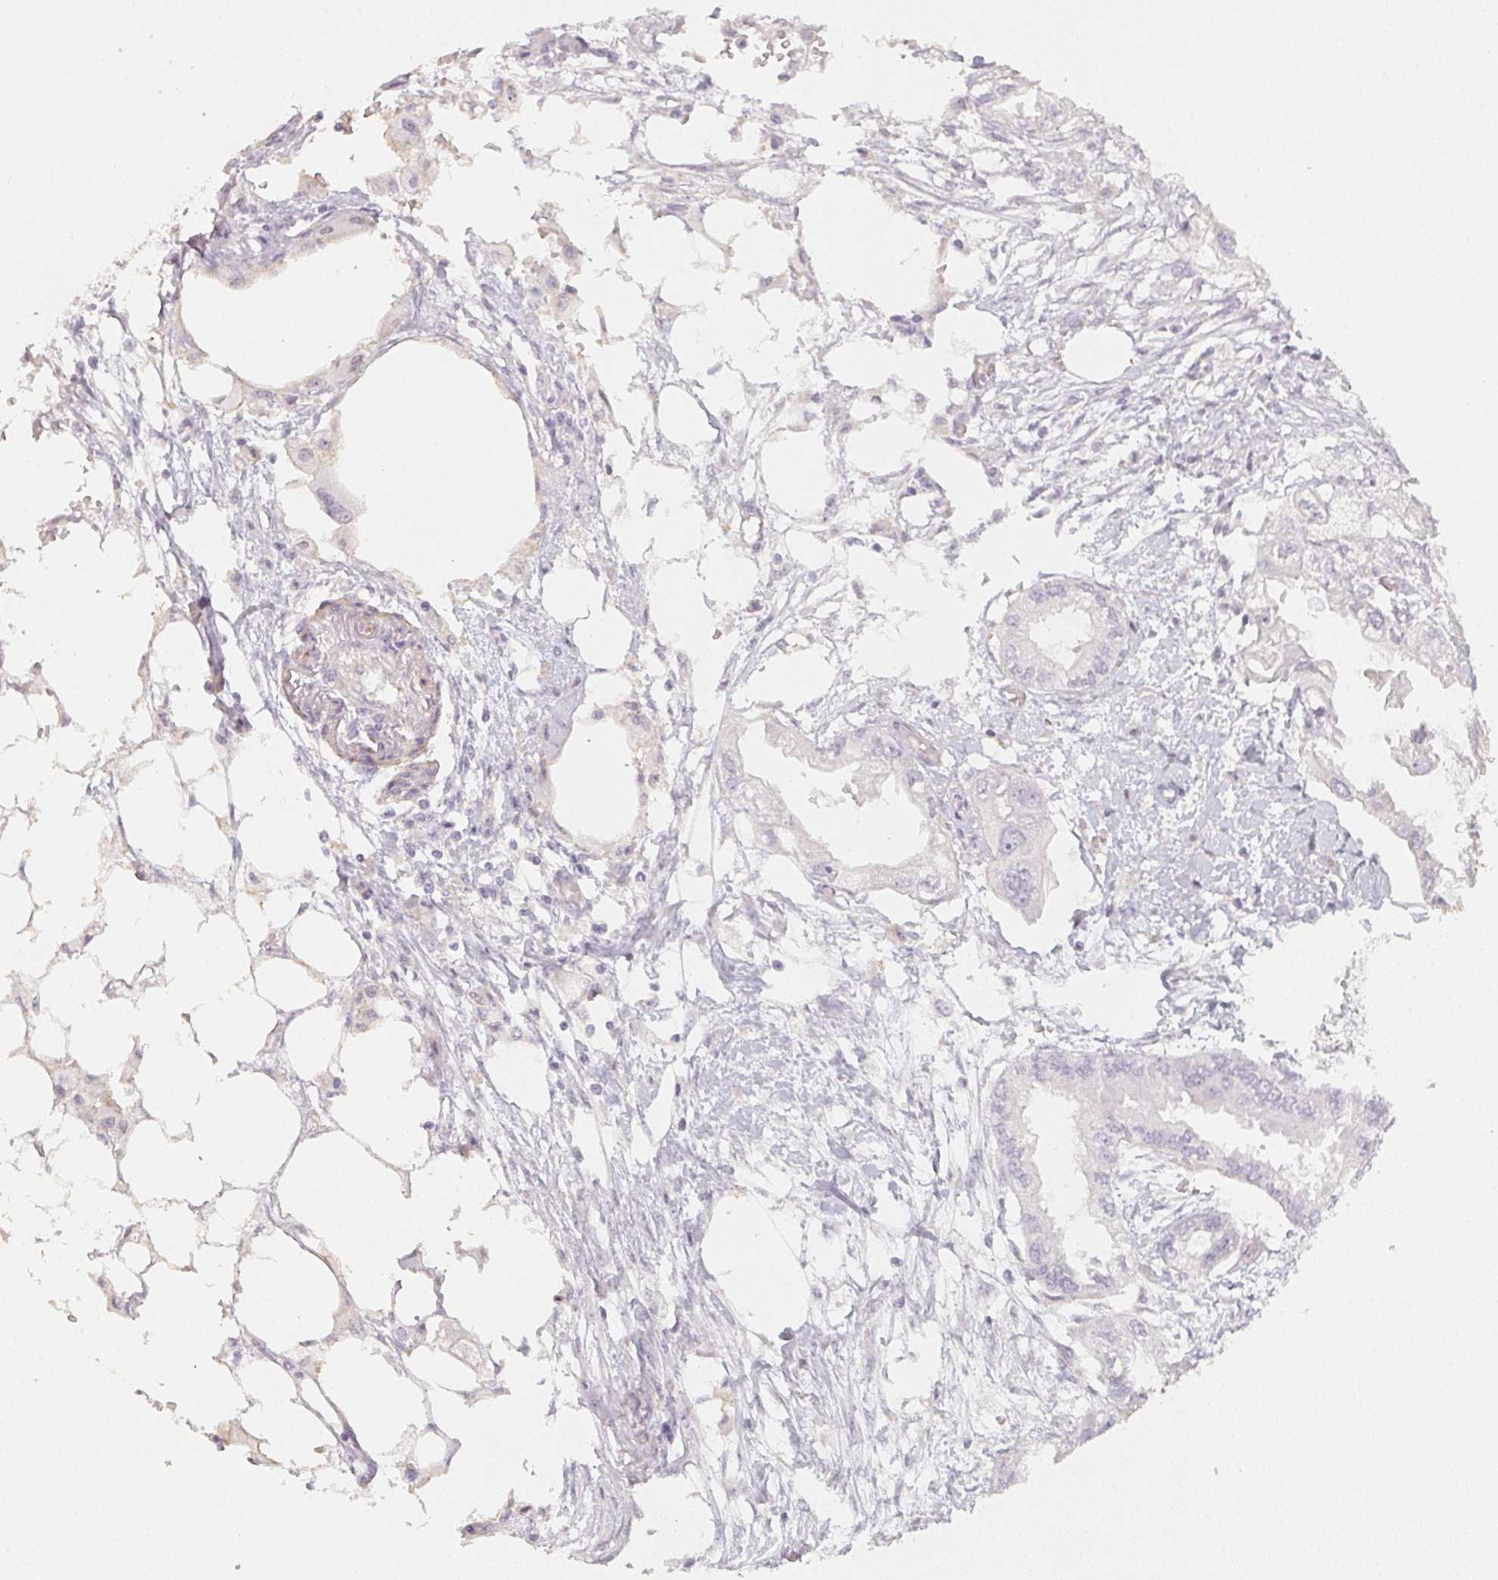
{"staining": {"intensity": "negative", "quantity": "none", "location": "none"}, "tissue": "endometrial cancer", "cell_type": "Tumor cells", "image_type": "cancer", "snomed": [{"axis": "morphology", "description": "Adenocarcinoma, NOS"}, {"axis": "morphology", "description": "Adenocarcinoma, metastatic, NOS"}, {"axis": "topography", "description": "Adipose tissue"}, {"axis": "topography", "description": "Endometrium"}], "caption": "Micrograph shows no protein expression in tumor cells of endometrial cancer tissue. (Brightfield microscopy of DAB (3,3'-diaminobenzidine) IHC at high magnification).", "gene": "LRRC23", "patient": {"sex": "female", "age": 67}}